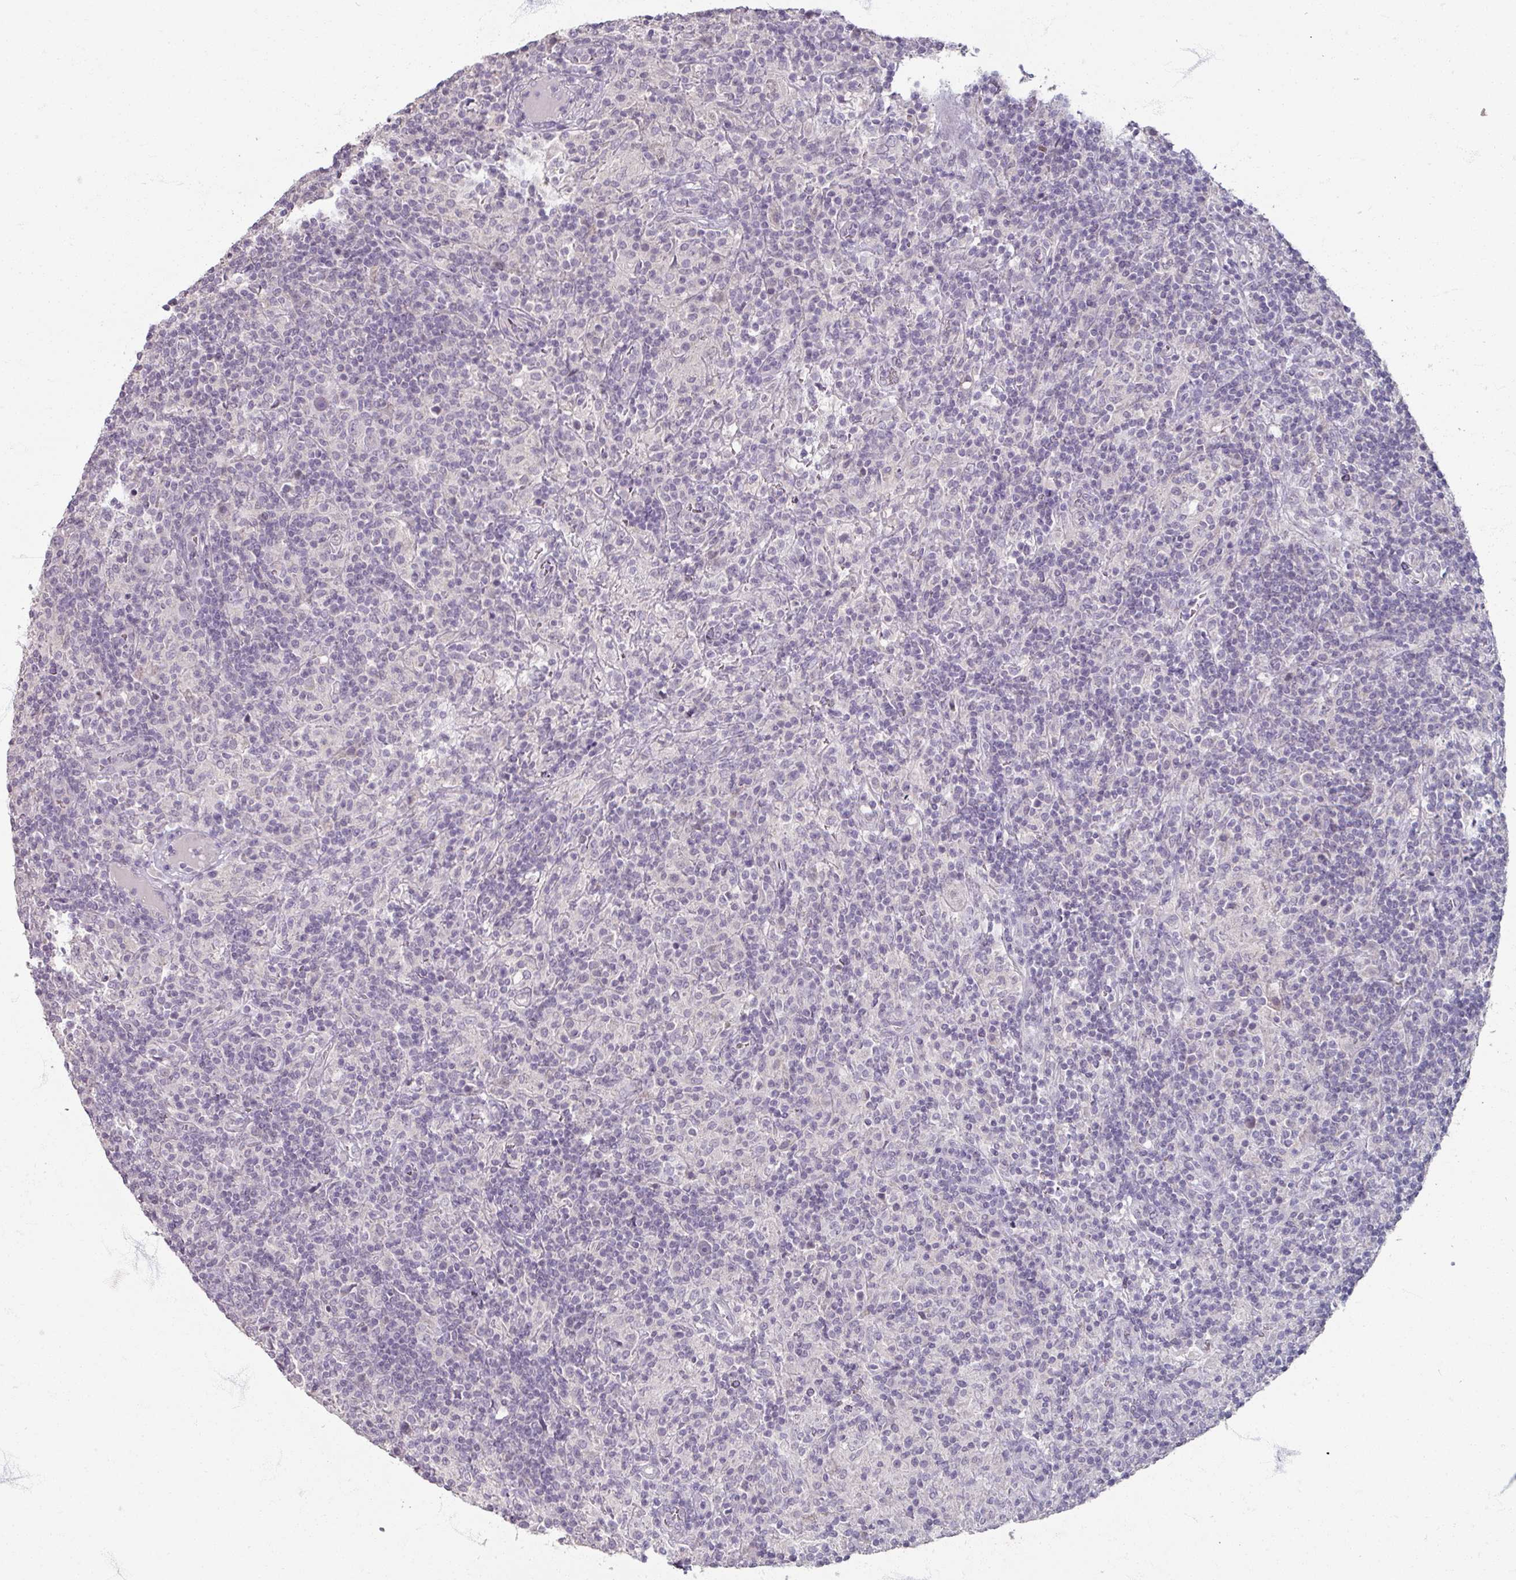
{"staining": {"intensity": "negative", "quantity": "none", "location": "none"}, "tissue": "lymphoma", "cell_type": "Tumor cells", "image_type": "cancer", "snomed": [{"axis": "morphology", "description": "Hodgkin's disease, NOS"}, {"axis": "topography", "description": "Lymph node"}], "caption": "There is no significant expression in tumor cells of lymphoma. (Brightfield microscopy of DAB (3,3'-diaminobenzidine) immunohistochemistry at high magnification).", "gene": "SOX11", "patient": {"sex": "male", "age": 70}}